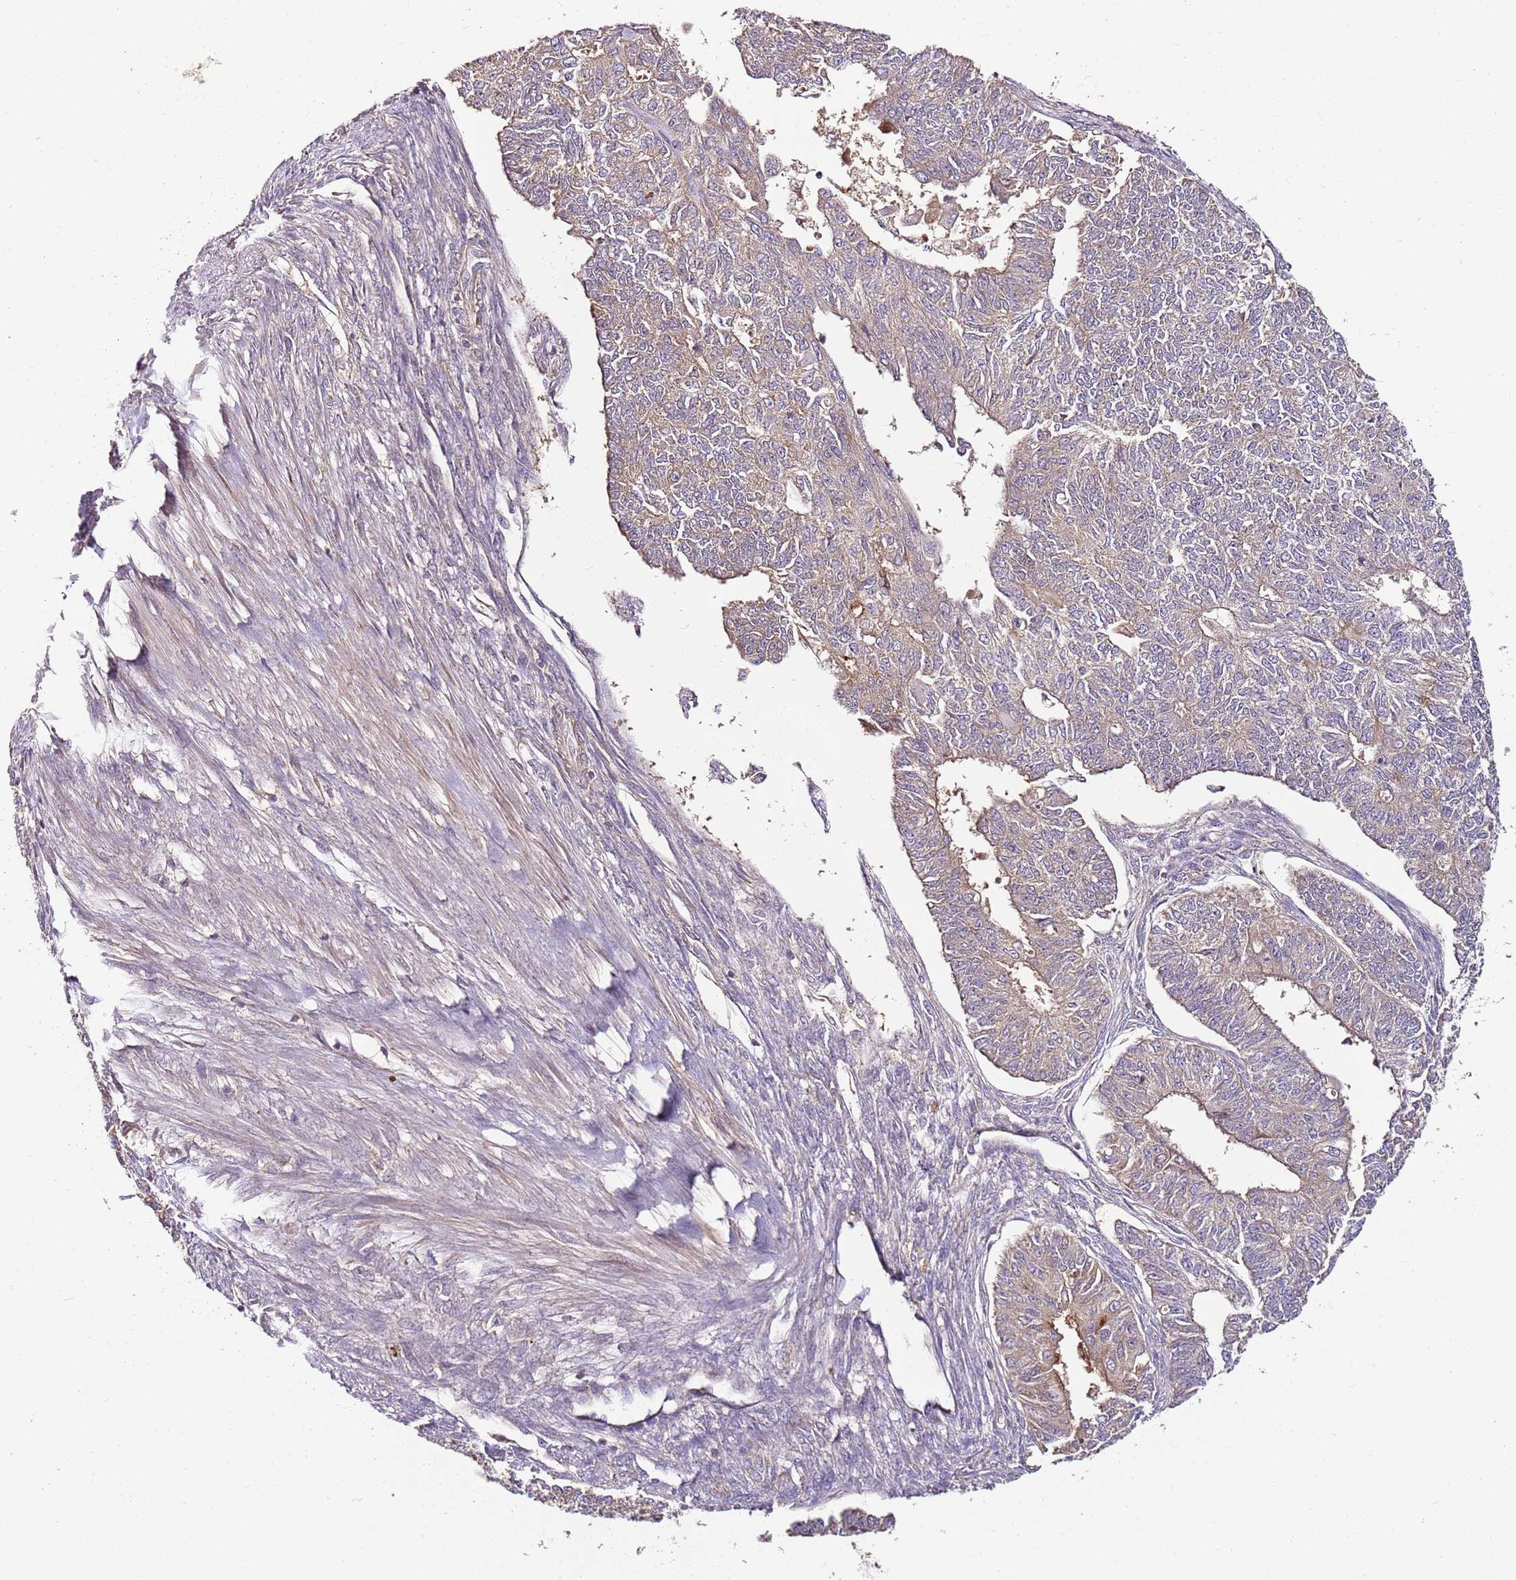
{"staining": {"intensity": "weak", "quantity": "25%-75%", "location": "cytoplasmic/membranous"}, "tissue": "endometrial cancer", "cell_type": "Tumor cells", "image_type": "cancer", "snomed": [{"axis": "morphology", "description": "Adenocarcinoma, NOS"}, {"axis": "topography", "description": "Endometrium"}], "caption": "Immunohistochemical staining of endometrial adenocarcinoma shows low levels of weak cytoplasmic/membranous staining in approximately 25%-75% of tumor cells.", "gene": "KRTAP21-3", "patient": {"sex": "female", "age": 32}}